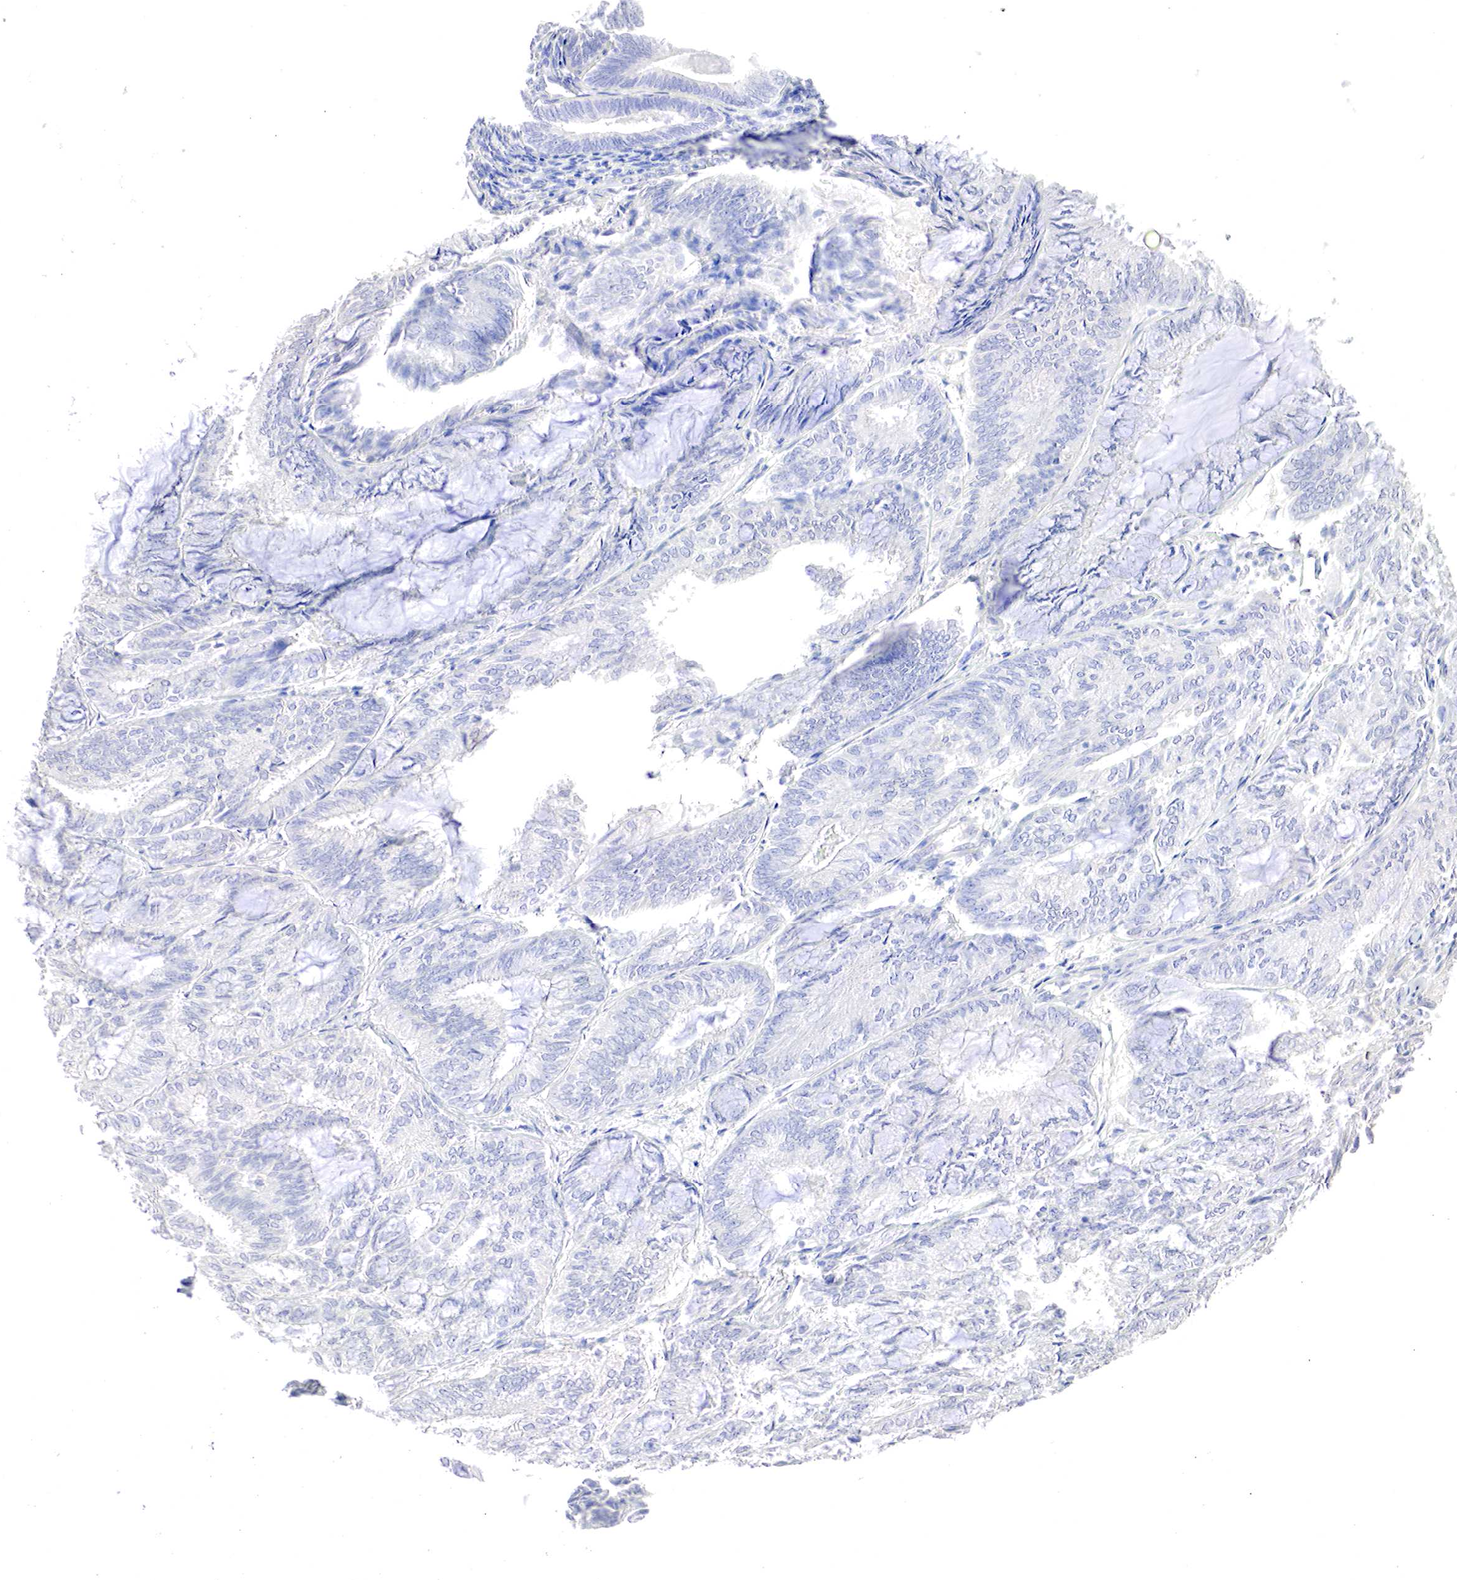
{"staining": {"intensity": "negative", "quantity": "none", "location": "none"}, "tissue": "endometrial cancer", "cell_type": "Tumor cells", "image_type": "cancer", "snomed": [{"axis": "morphology", "description": "Adenocarcinoma, NOS"}, {"axis": "topography", "description": "Endometrium"}], "caption": "Immunohistochemical staining of human endometrial cancer exhibits no significant expression in tumor cells.", "gene": "OTC", "patient": {"sex": "female", "age": 59}}